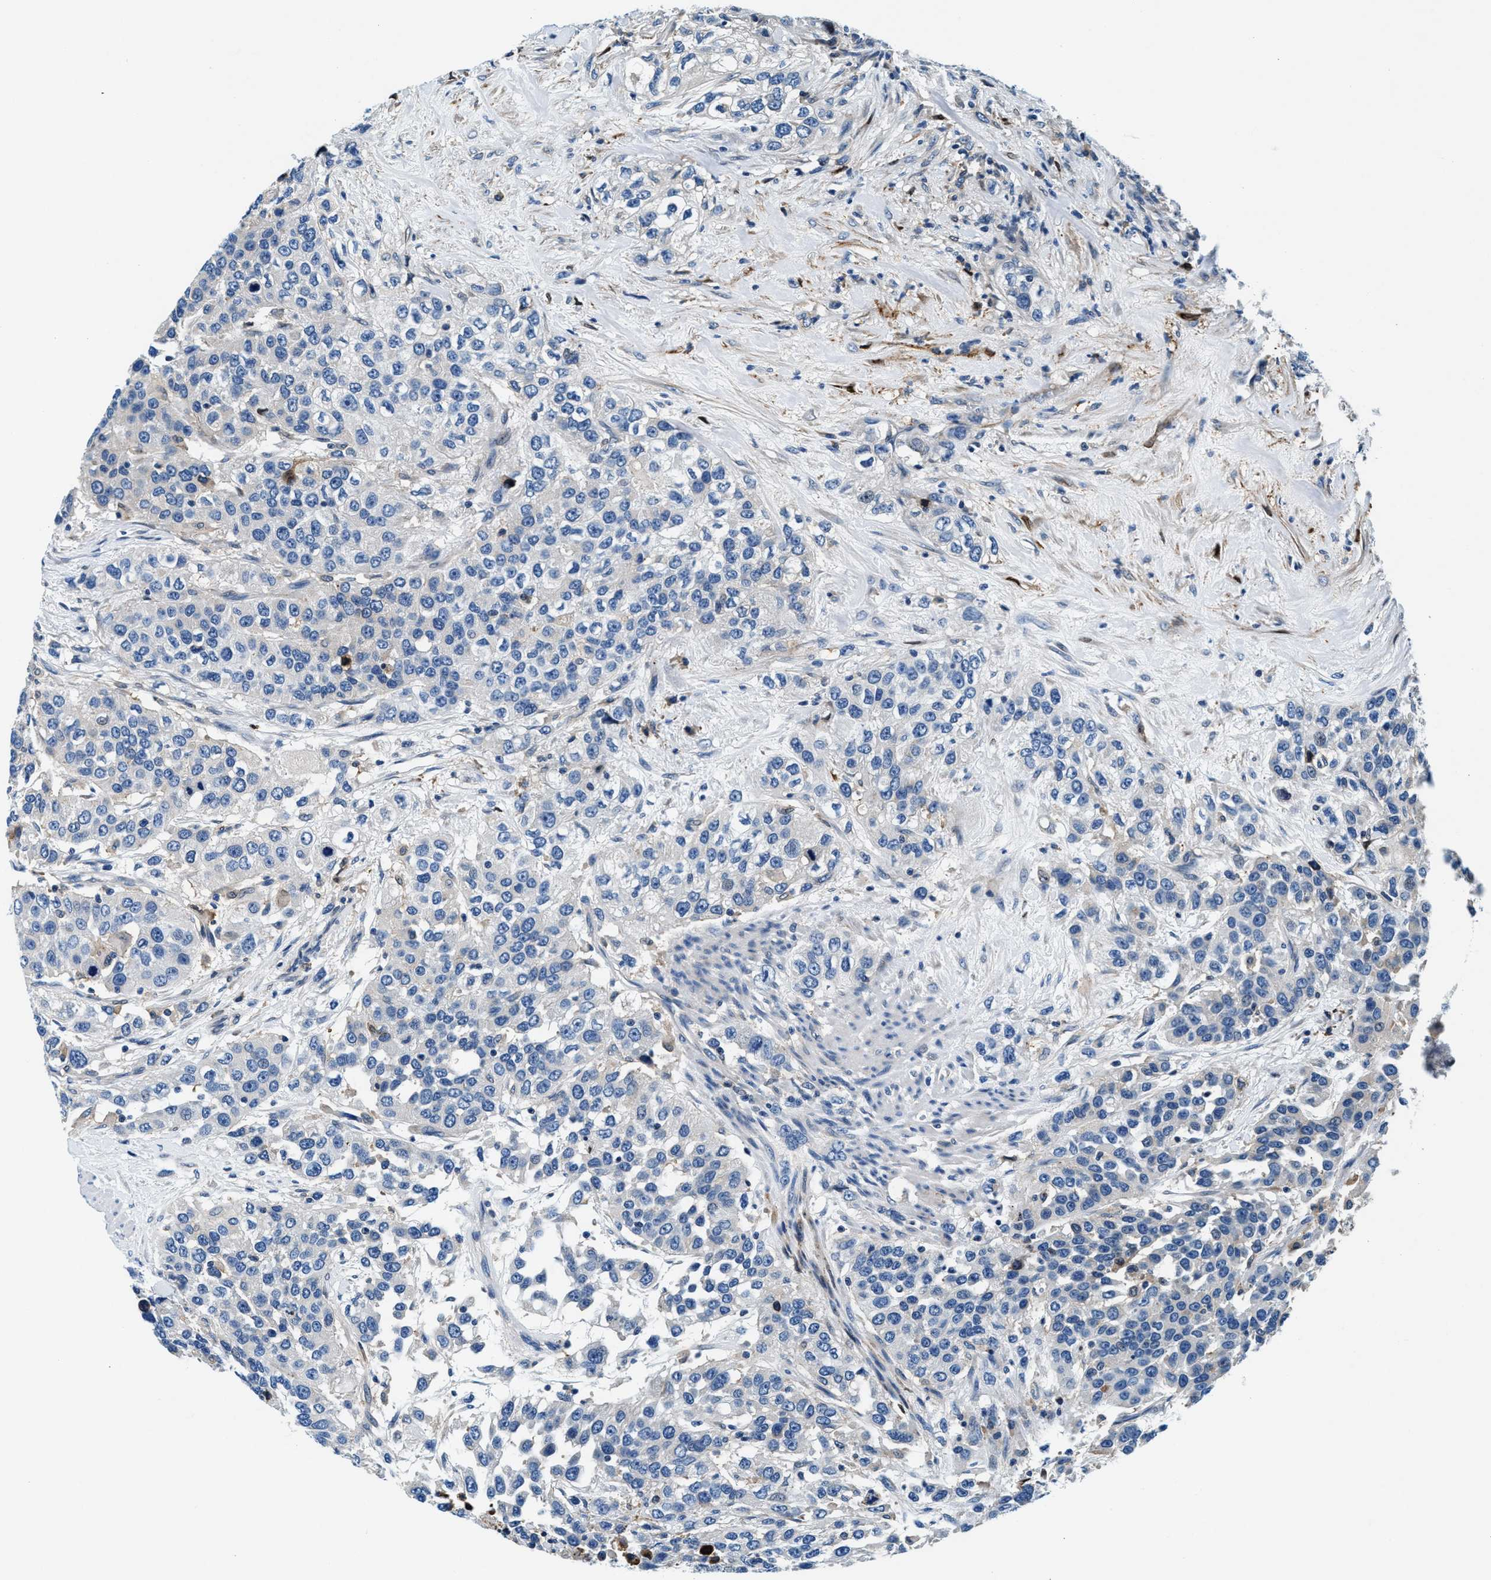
{"staining": {"intensity": "negative", "quantity": "none", "location": "none"}, "tissue": "urothelial cancer", "cell_type": "Tumor cells", "image_type": "cancer", "snomed": [{"axis": "morphology", "description": "Urothelial carcinoma, High grade"}, {"axis": "topography", "description": "Urinary bladder"}], "caption": "High power microscopy photomicrograph of an immunohistochemistry (IHC) image of high-grade urothelial carcinoma, revealing no significant expression in tumor cells.", "gene": "SLFN11", "patient": {"sex": "female", "age": 80}}